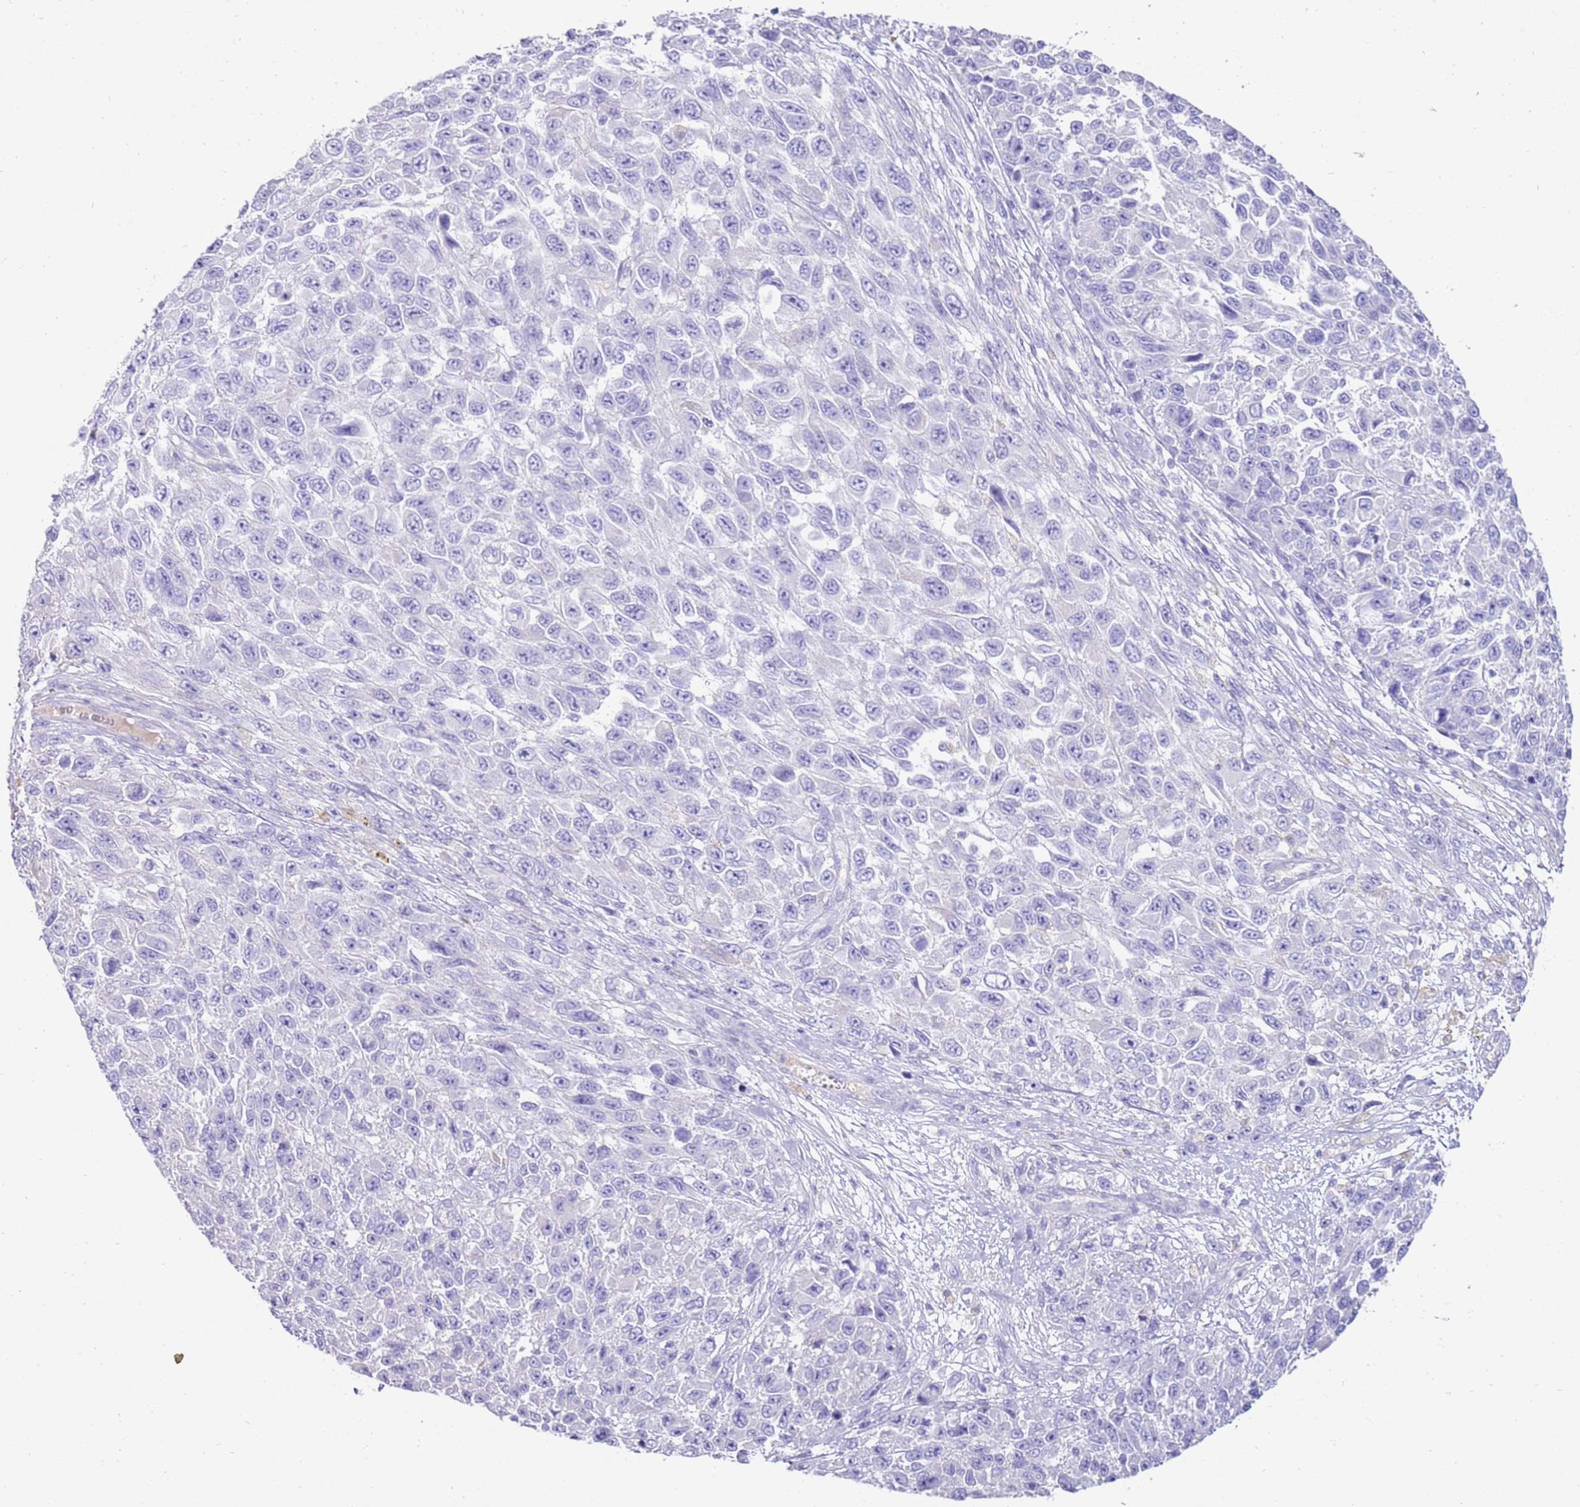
{"staining": {"intensity": "negative", "quantity": "none", "location": "none"}, "tissue": "melanoma", "cell_type": "Tumor cells", "image_type": "cancer", "snomed": [{"axis": "morphology", "description": "Normal tissue, NOS"}, {"axis": "morphology", "description": "Malignant melanoma, NOS"}, {"axis": "topography", "description": "Skin"}], "caption": "Tumor cells show no significant protein staining in malignant melanoma.", "gene": "EVPLL", "patient": {"sex": "female", "age": 96}}